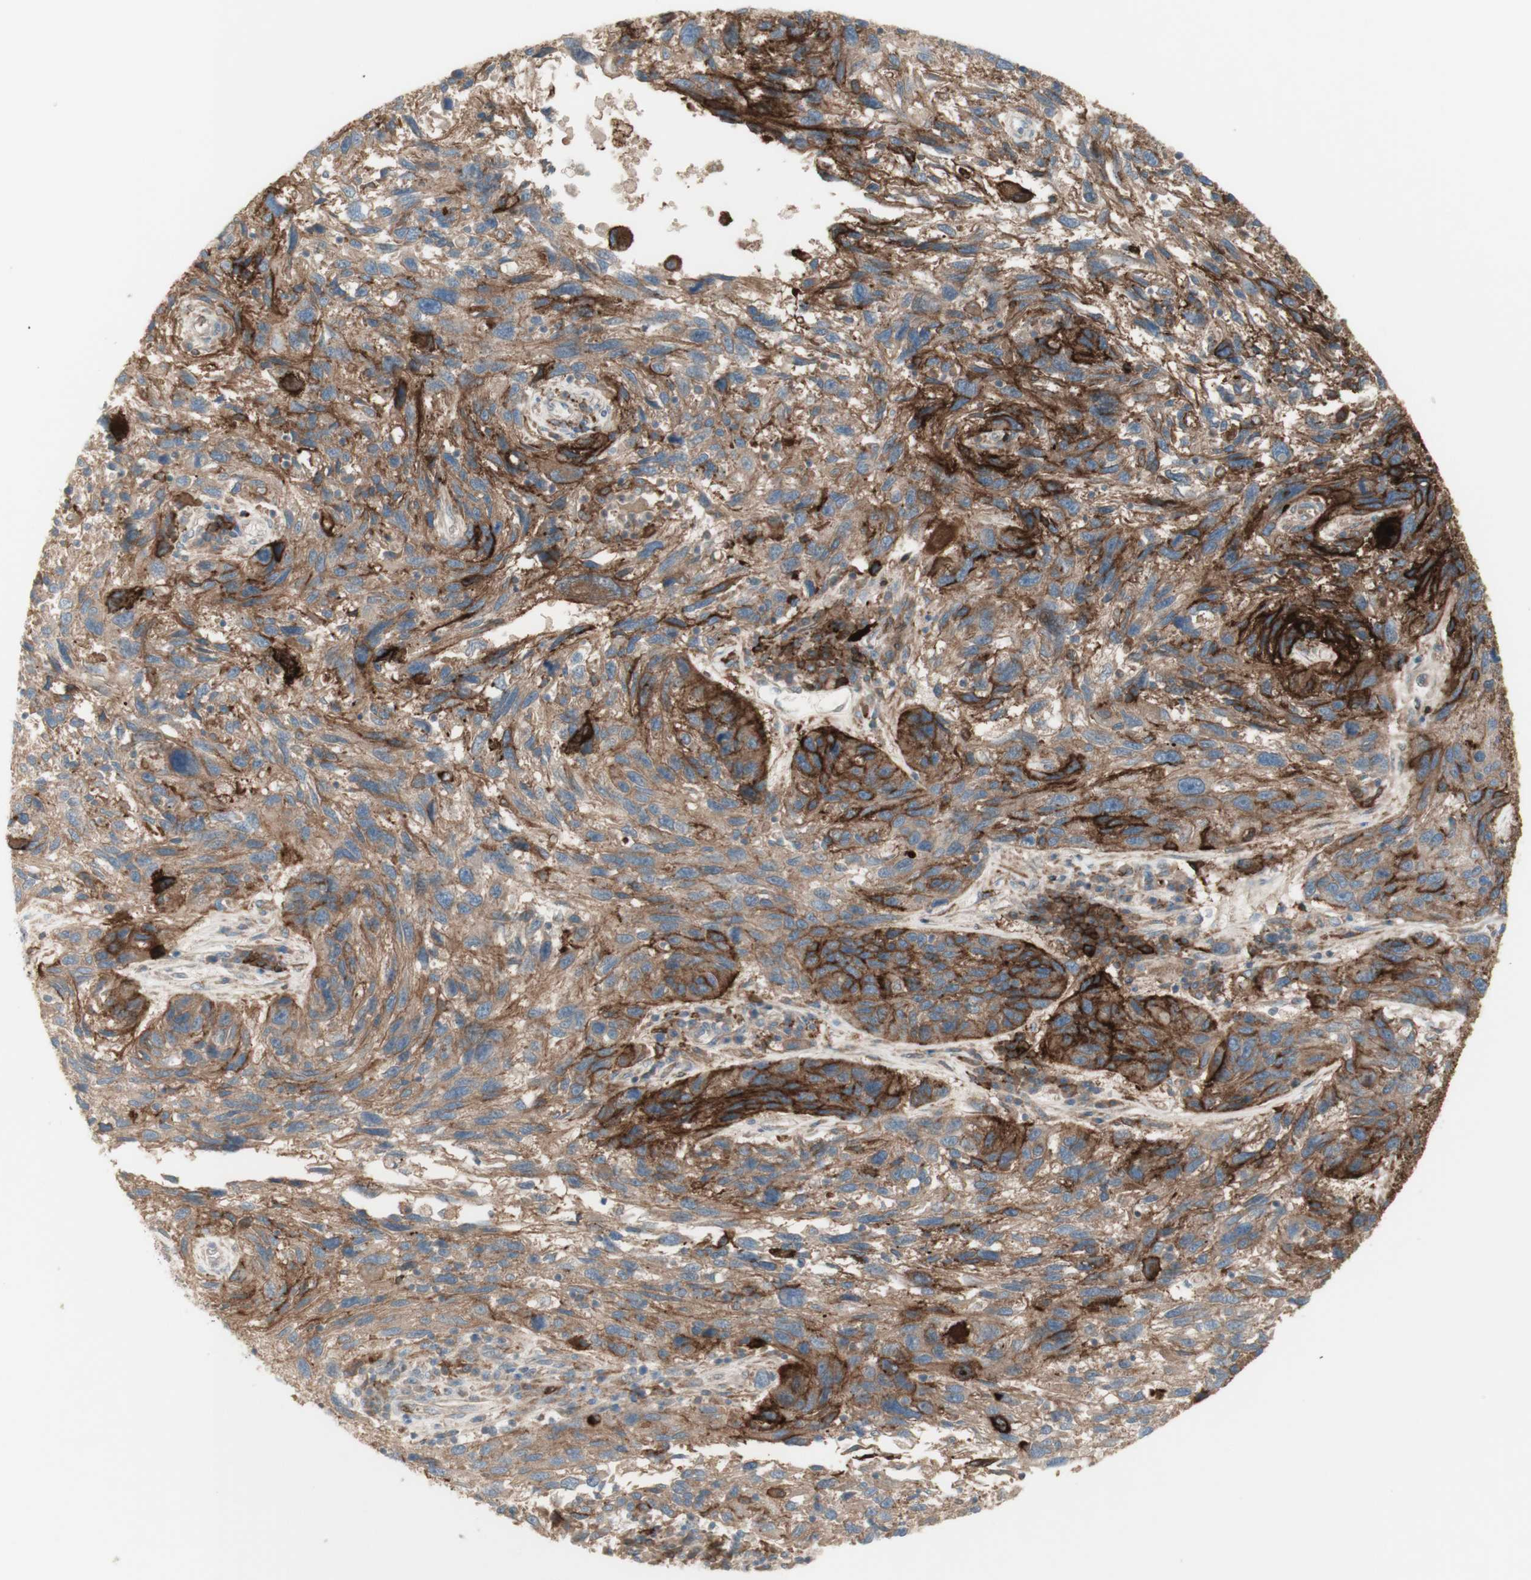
{"staining": {"intensity": "weak", "quantity": ">75%", "location": "cytoplasmic/membranous"}, "tissue": "melanoma", "cell_type": "Tumor cells", "image_type": "cancer", "snomed": [{"axis": "morphology", "description": "Malignant melanoma, NOS"}, {"axis": "topography", "description": "Skin"}], "caption": "Immunohistochemistry (IHC) (DAB (3,3'-diaminobenzidine)) staining of human malignant melanoma shows weak cytoplasmic/membranous protein positivity in approximately >75% of tumor cells.", "gene": "PTGER4", "patient": {"sex": "male", "age": 53}}